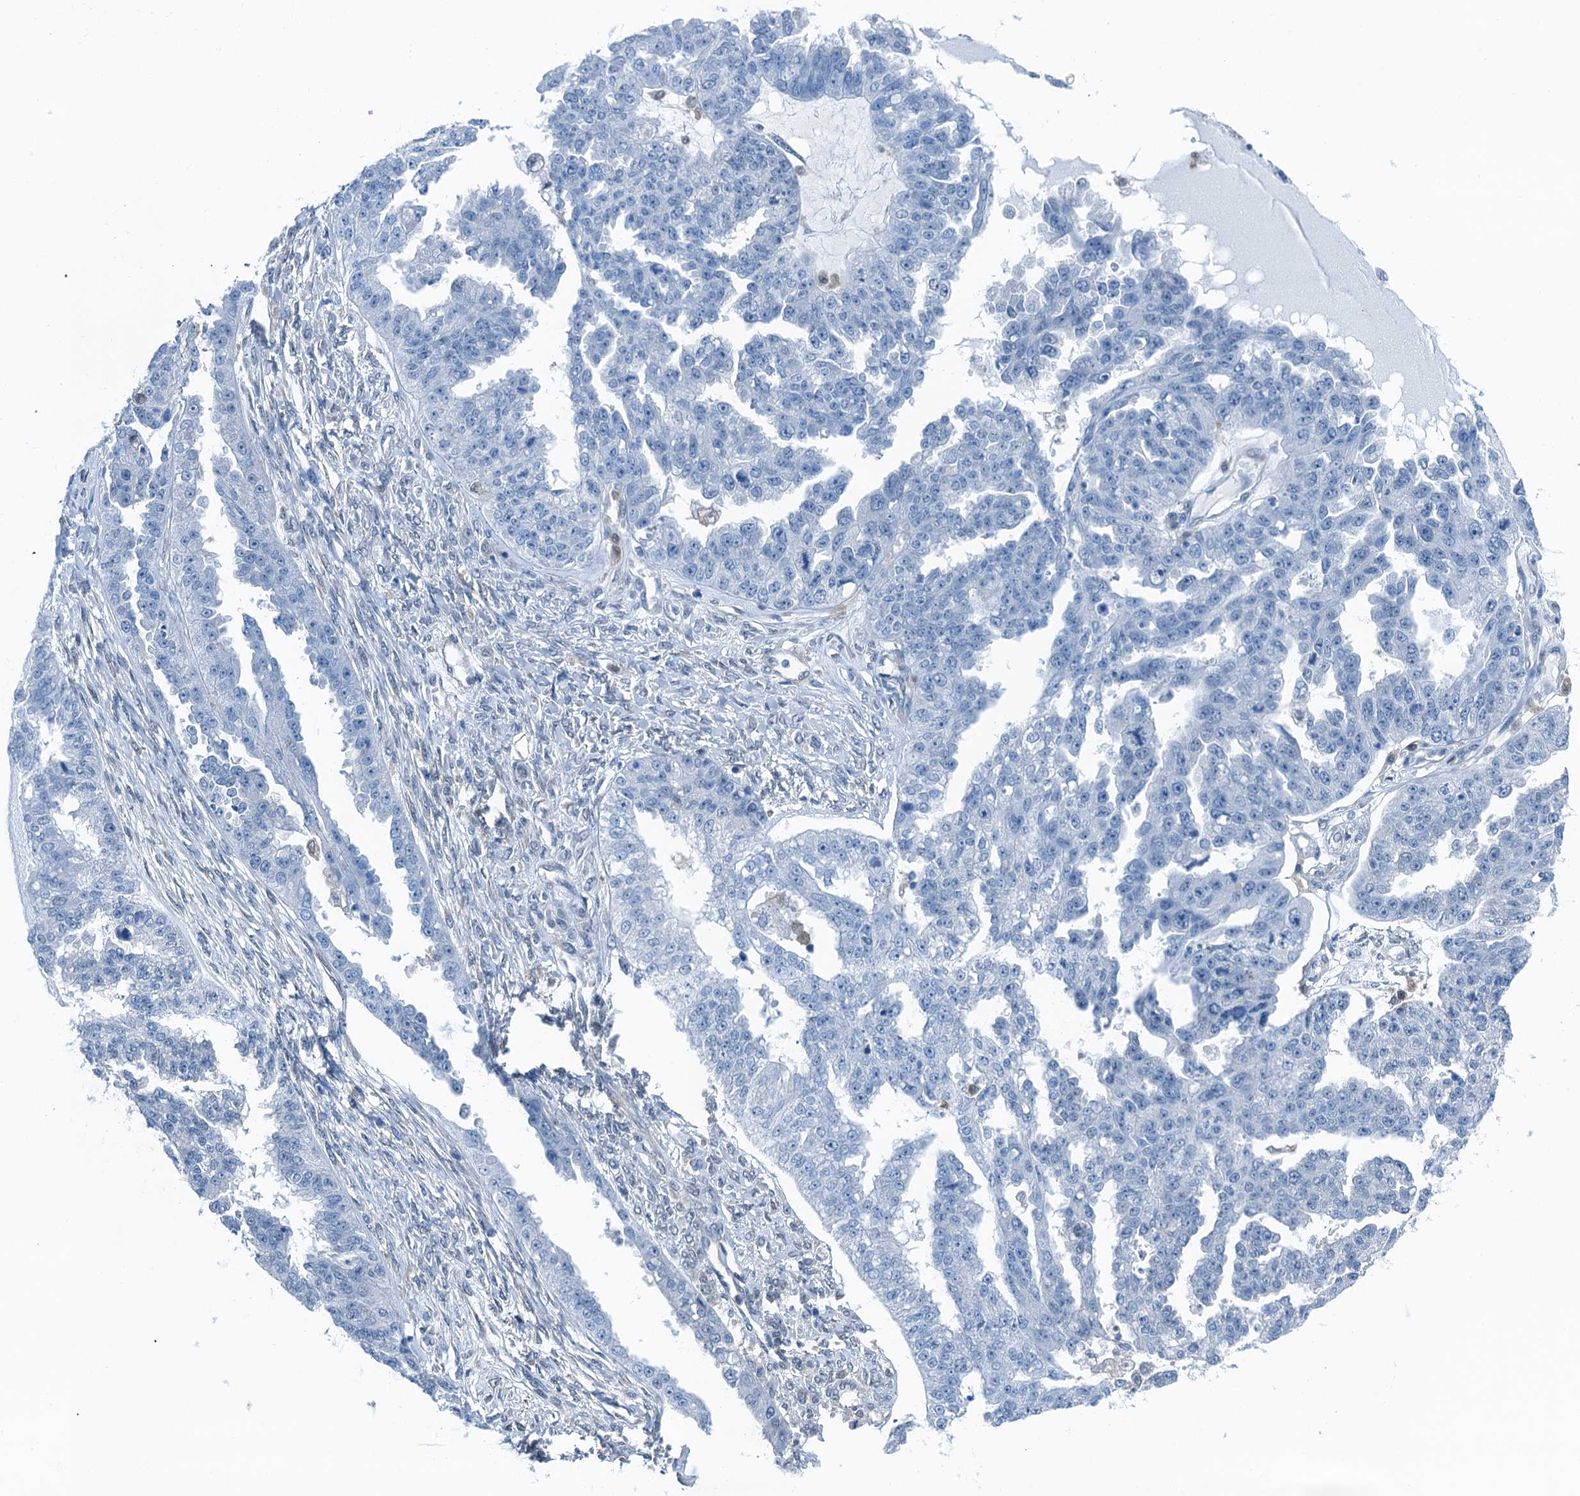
{"staining": {"intensity": "negative", "quantity": "none", "location": "none"}, "tissue": "ovarian cancer", "cell_type": "Tumor cells", "image_type": "cancer", "snomed": [{"axis": "morphology", "description": "Cystadenocarcinoma, serous, NOS"}, {"axis": "topography", "description": "Ovary"}], "caption": "A high-resolution histopathology image shows immunohistochemistry staining of ovarian cancer (serous cystadenocarcinoma), which displays no significant expression in tumor cells.", "gene": "RNH1", "patient": {"sex": "female", "age": 58}}